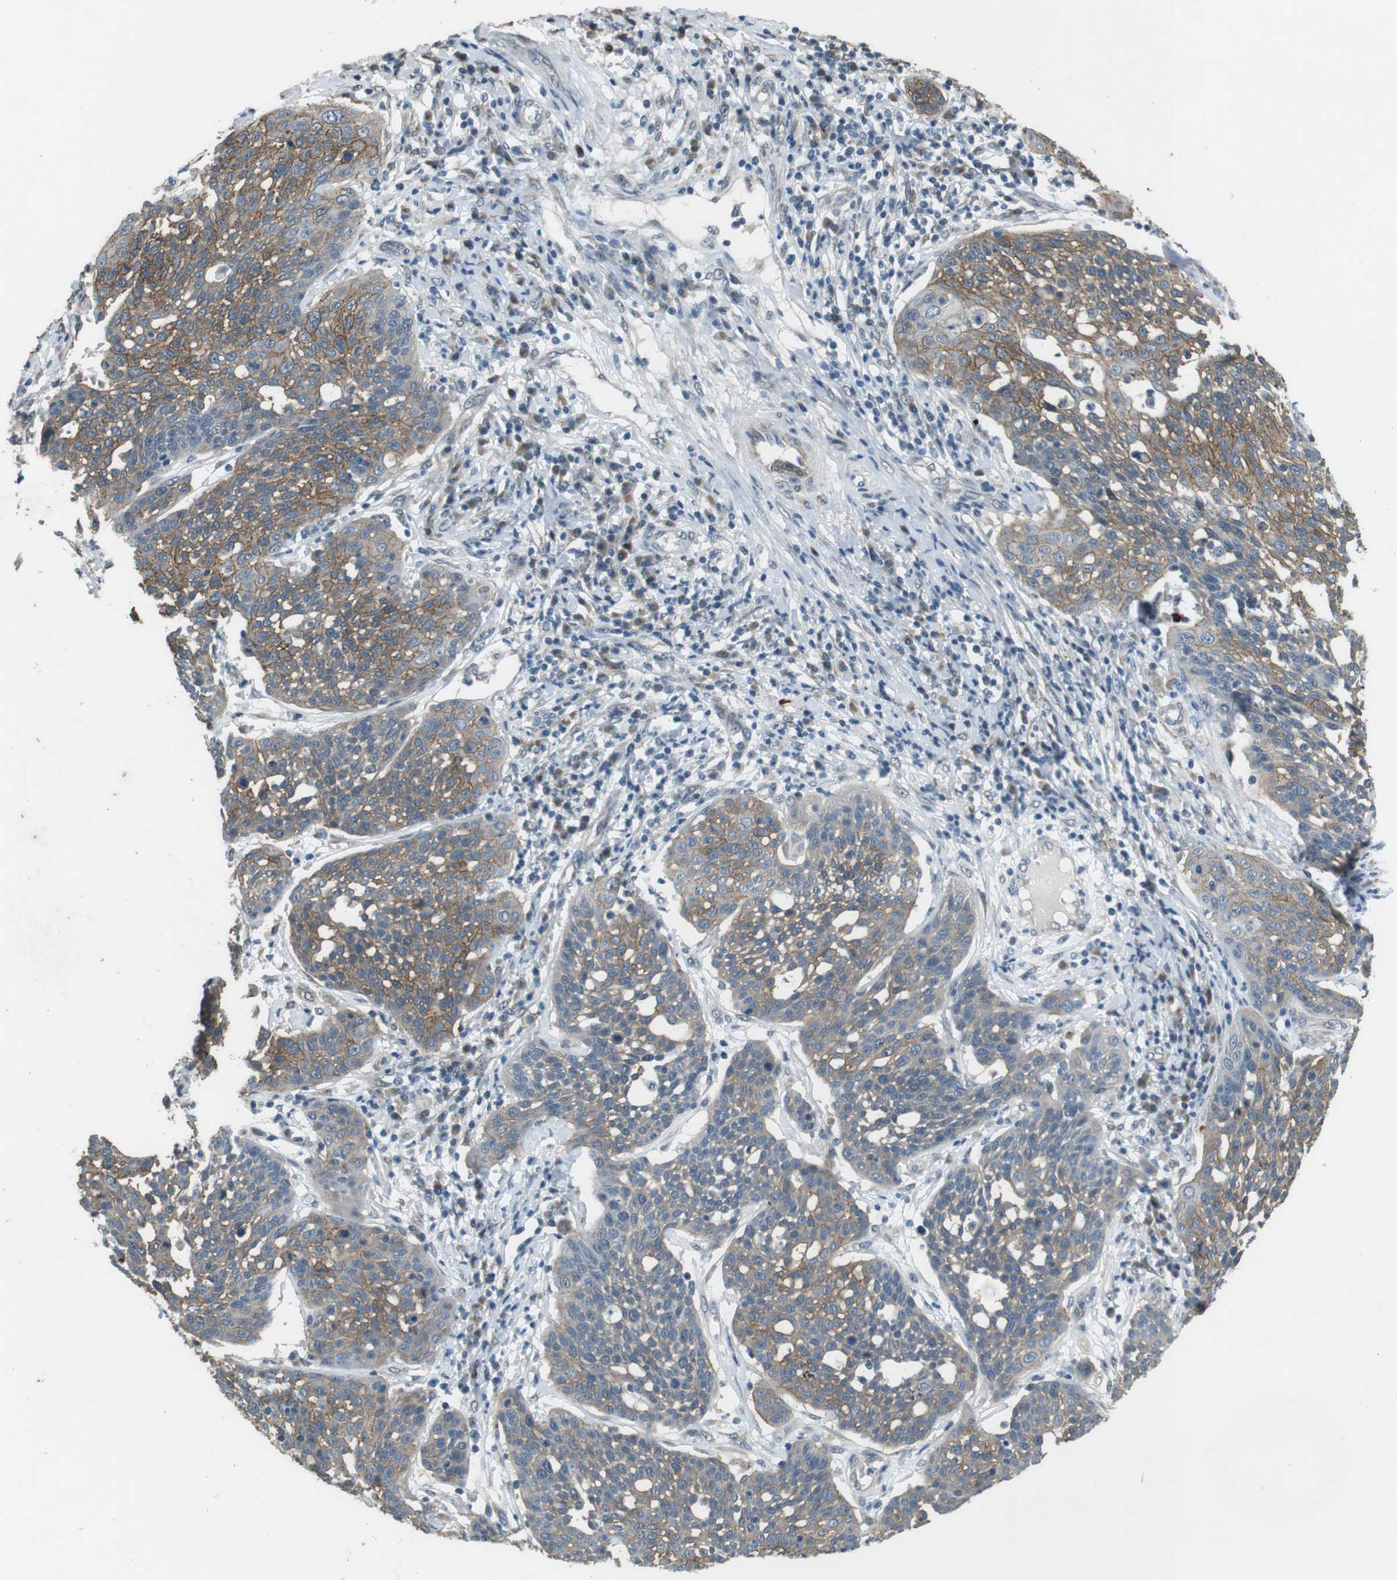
{"staining": {"intensity": "moderate", "quantity": ">75%", "location": "cytoplasmic/membranous"}, "tissue": "cervical cancer", "cell_type": "Tumor cells", "image_type": "cancer", "snomed": [{"axis": "morphology", "description": "Squamous cell carcinoma, NOS"}, {"axis": "topography", "description": "Cervix"}], "caption": "Protein expression analysis of cervical cancer shows moderate cytoplasmic/membranous staining in about >75% of tumor cells. (IHC, brightfield microscopy, high magnification).", "gene": "CLDN7", "patient": {"sex": "female", "age": 34}}